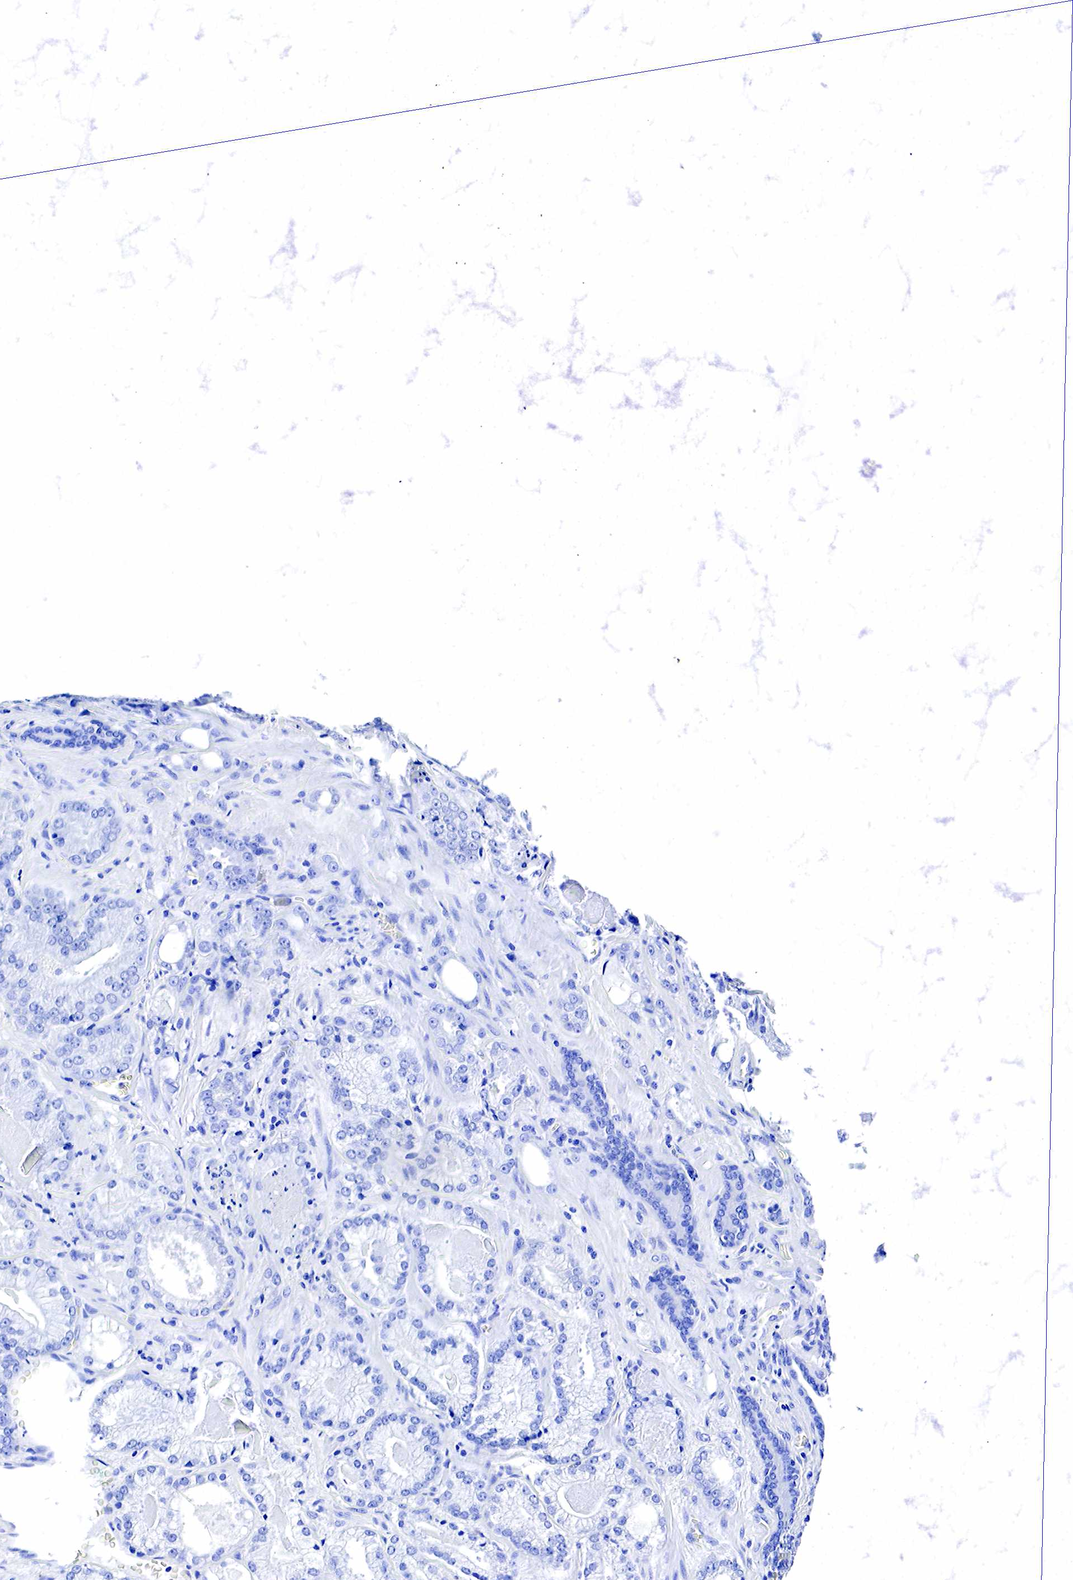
{"staining": {"intensity": "negative", "quantity": "none", "location": "none"}, "tissue": "prostate cancer", "cell_type": "Tumor cells", "image_type": "cancer", "snomed": [{"axis": "morphology", "description": "Adenocarcinoma, Medium grade"}, {"axis": "topography", "description": "Prostate"}], "caption": "DAB (3,3'-diaminobenzidine) immunohistochemical staining of human prostate medium-grade adenocarcinoma reveals no significant expression in tumor cells. The staining was performed using DAB to visualize the protein expression in brown, while the nuclei were stained in blue with hematoxylin (Magnification: 20x).", "gene": "GAST", "patient": {"sex": "male", "age": 68}}